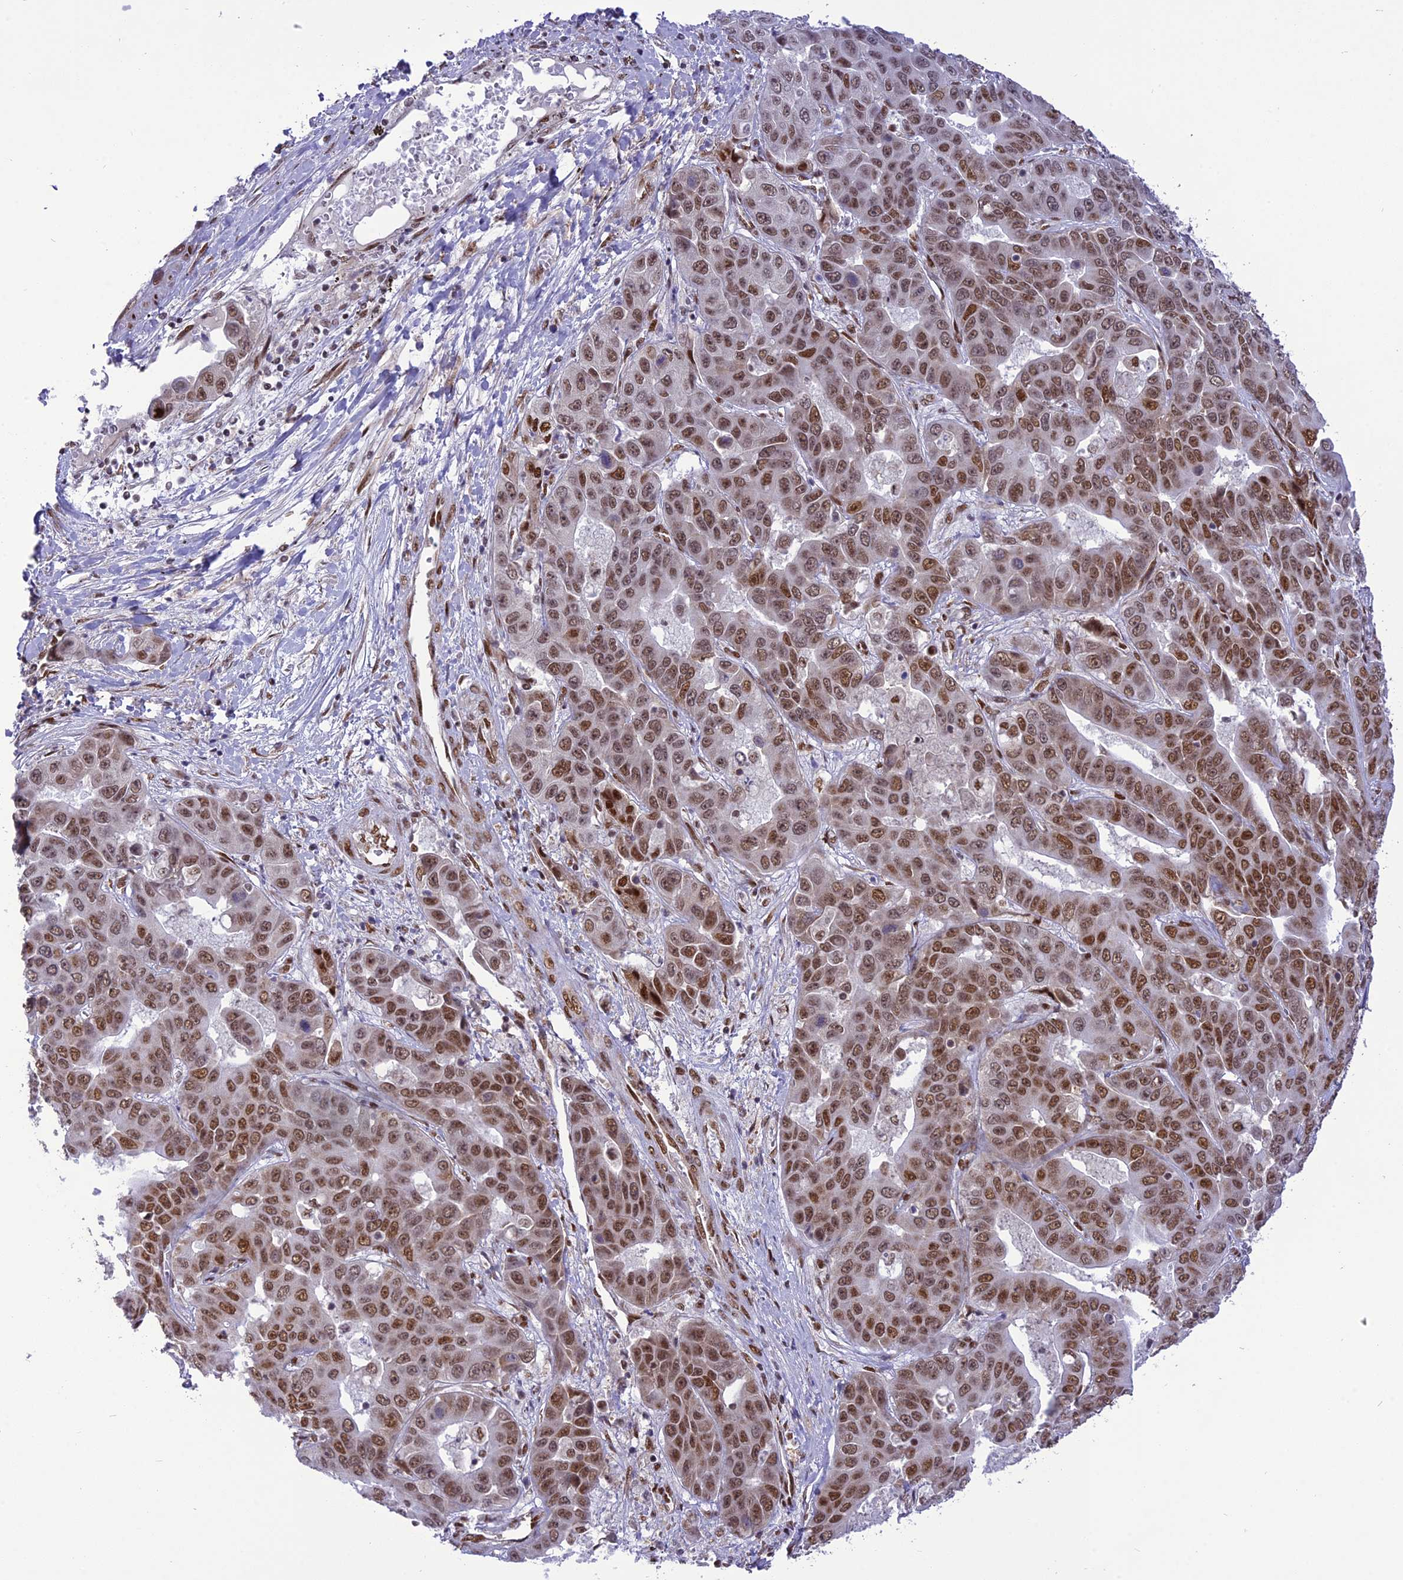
{"staining": {"intensity": "moderate", "quantity": ">75%", "location": "nuclear"}, "tissue": "liver cancer", "cell_type": "Tumor cells", "image_type": "cancer", "snomed": [{"axis": "morphology", "description": "Cholangiocarcinoma"}, {"axis": "topography", "description": "Liver"}], "caption": "Immunohistochemical staining of human liver cancer (cholangiocarcinoma) shows medium levels of moderate nuclear expression in about >75% of tumor cells.", "gene": "DDX1", "patient": {"sex": "female", "age": 52}}